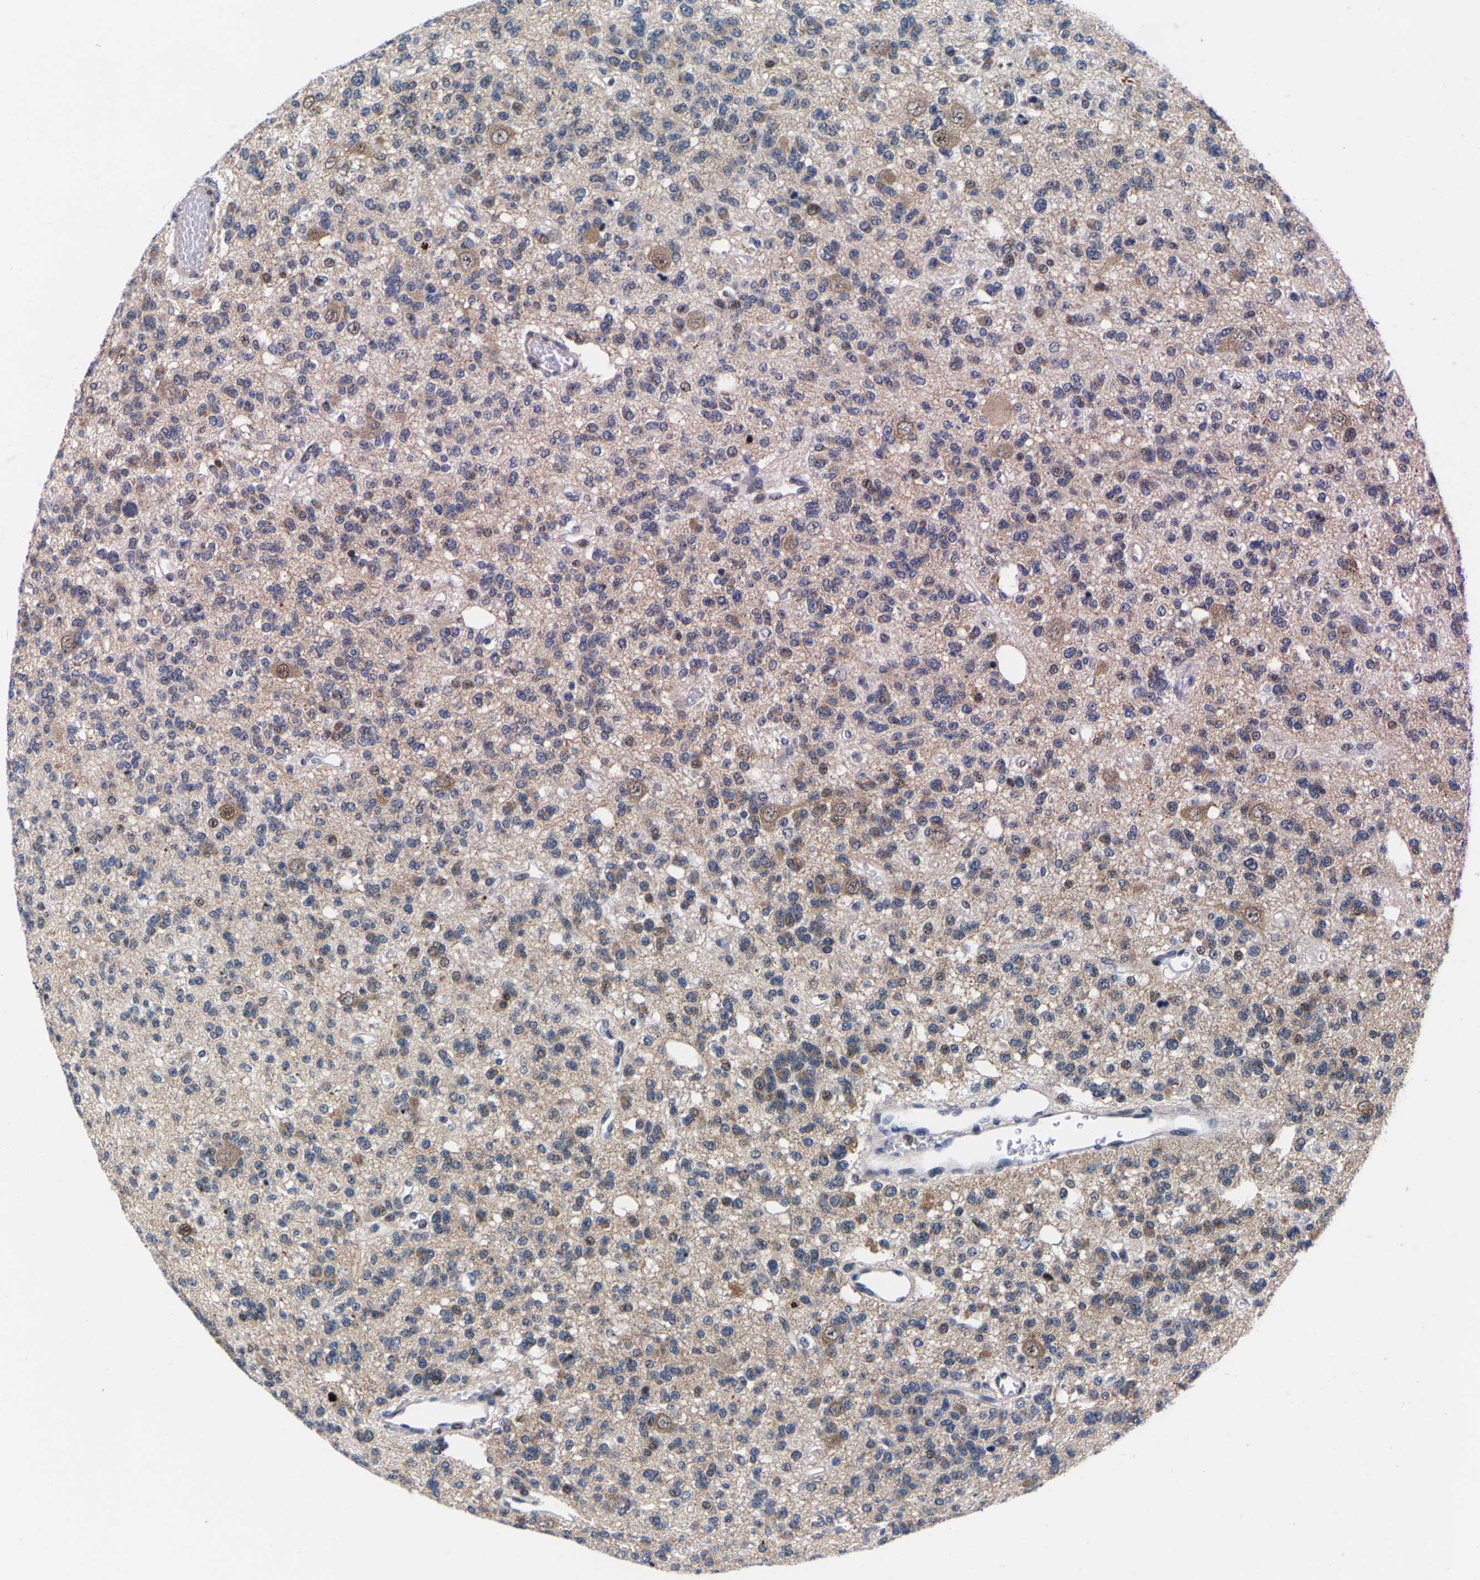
{"staining": {"intensity": "weak", "quantity": "25%-75%", "location": "cytoplasmic/membranous"}, "tissue": "glioma", "cell_type": "Tumor cells", "image_type": "cancer", "snomed": [{"axis": "morphology", "description": "Glioma, malignant, Low grade"}, {"axis": "topography", "description": "Brain"}], "caption": "Tumor cells reveal low levels of weak cytoplasmic/membranous expression in approximately 25%-75% of cells in human glioma.", "gene": "GTPBP10", "patient": {"sex": "male", "age": 38}}